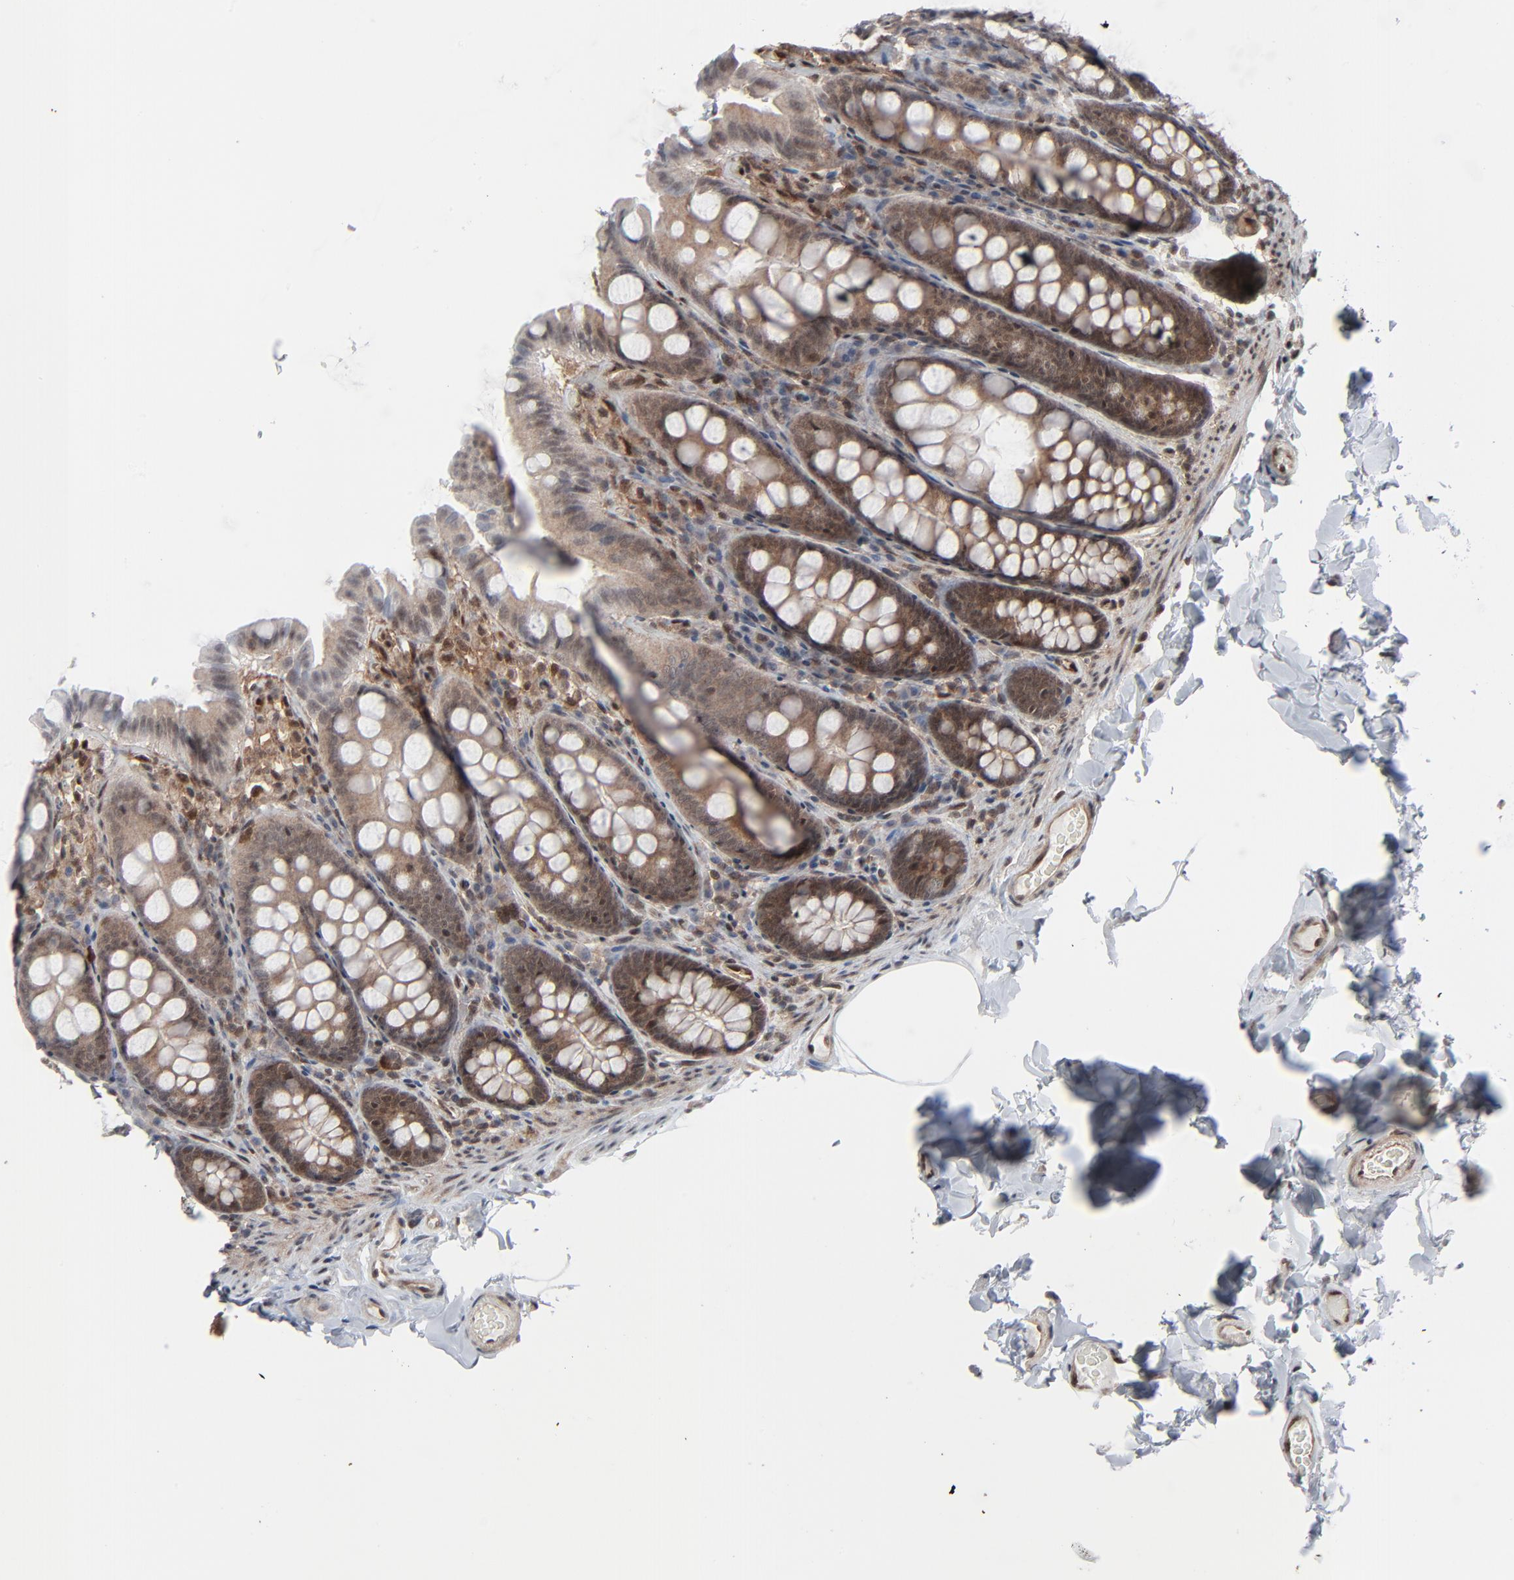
{"staining": {"intensity": "moderate", "quantity": ">75%", "location": "cytoplasmic/membranous"}, "tissue": "colon", "cell_type": "Endothelial cells", "image_type": "normal", "snomed": [{"axis": "morphology", "description": "Normal tissue, NOS"}, {"axis": "topography", "description": "Colon"}], "caption": "Immunohistochemistry (IHC) (DAB) staining of unremarkable colon exhibits moderate cytoplasmic/membranous protein positivity in about >75% of endothelial cells. The protein of interest is stained brown, and the nuclei are stained in blue (DAB (3,3'-diaminobenzidine) IHC with brightfield microscopy, high magnification).", "gene": "AKT1", "patient": {"sex": "female", "age": 61}}